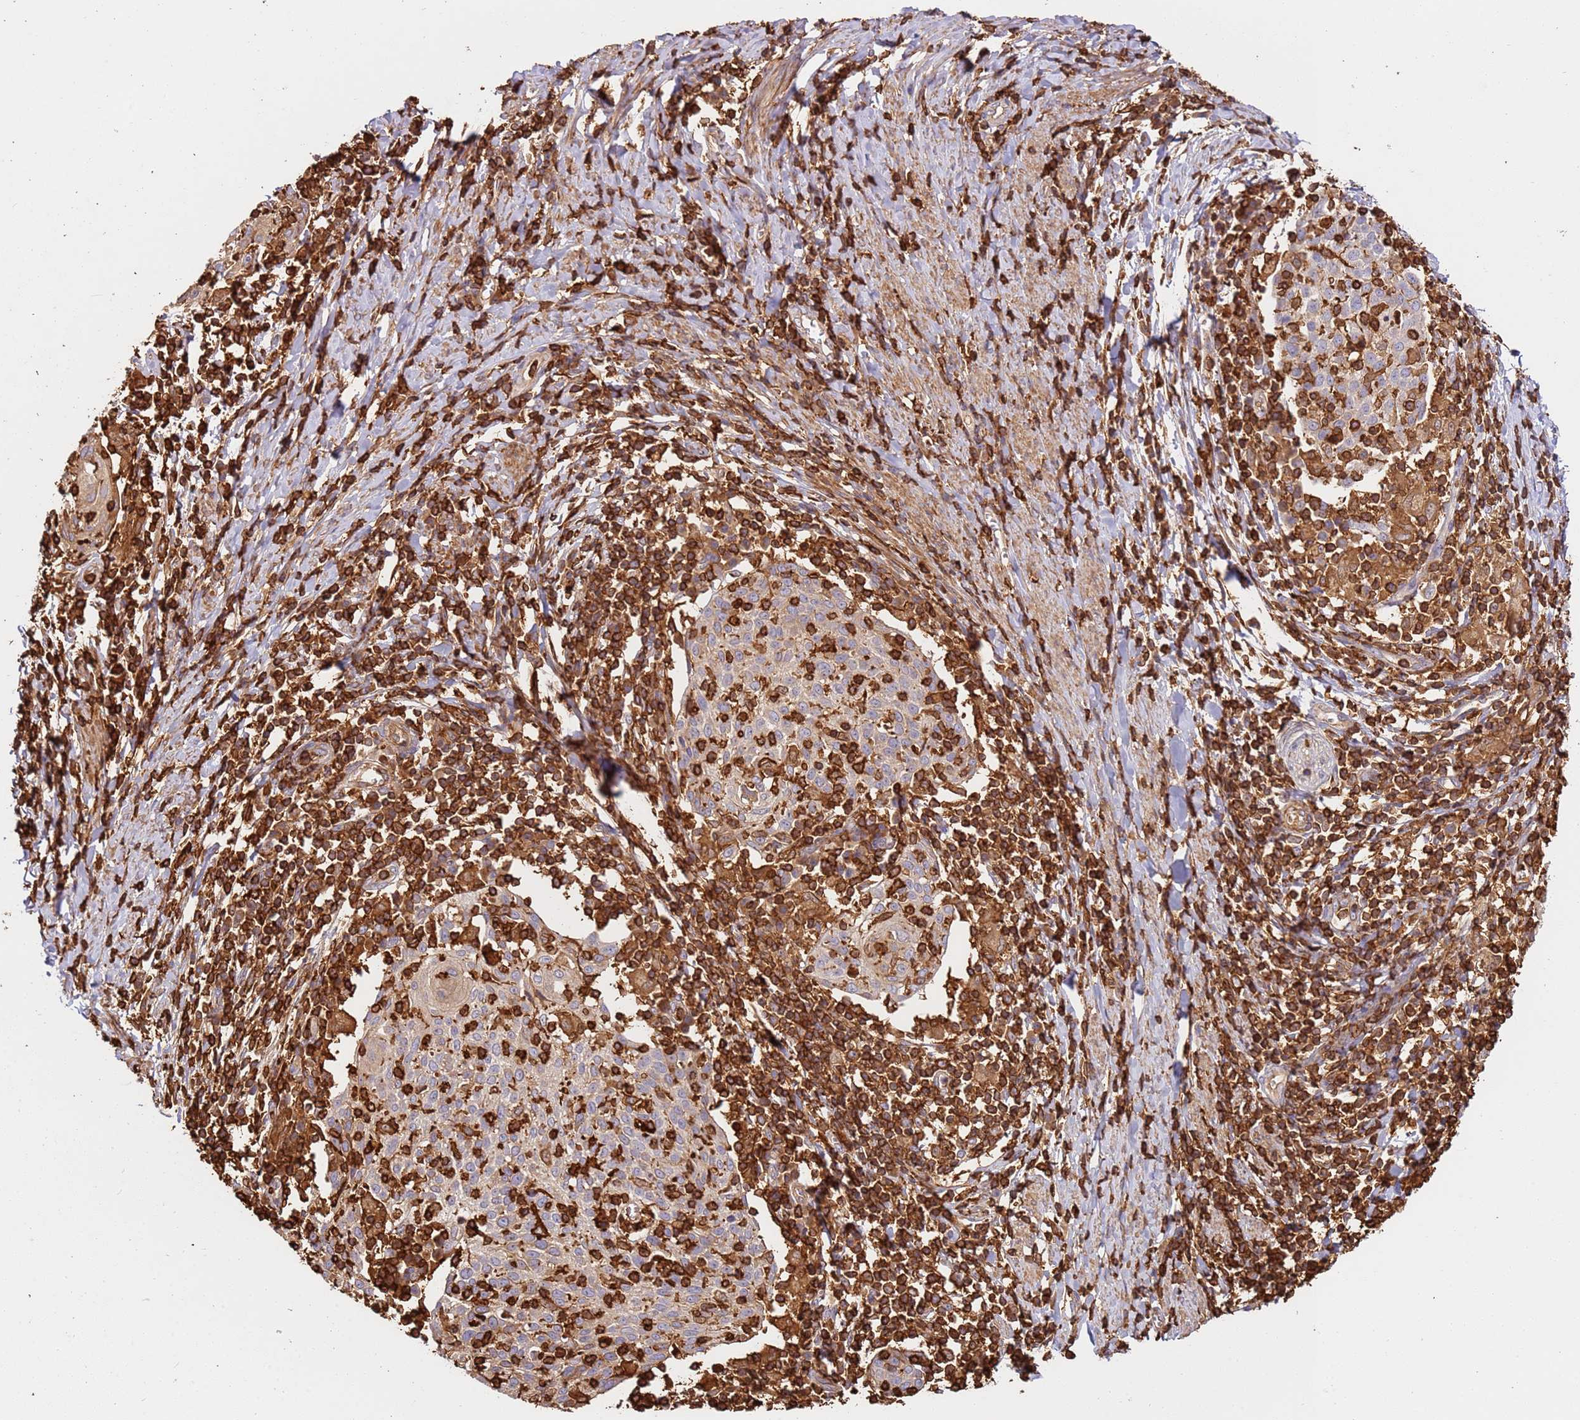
{"staining": {"intensity": "weak", "quantity": "25%-75%", "location": "cytoplasmic/membranous"}, "tissue": "cervical cancer", "cell_type": "Tumor cells", "image_type": "cancer", "snomed": [{"axis": "morphology", "description": "Squamous cell carcinoma, NOS"}, {"axis": "topography", "description": "Cervix"}], "caption": "IHC staining of cervical cancer, which shows low levels of weak cytoplasmic/membranous staining in about 25%-75% of tumor cells indicating weak cytoplasmic/membranous protein expression. The staining was performed using DAB (3,3'-diaminobenzidine) (brown) for protein detection and nuclei were counterstained in hematoxylin (blue).", "gene": "OR6P1", "patient": {"sex": "female", "age": 52}}